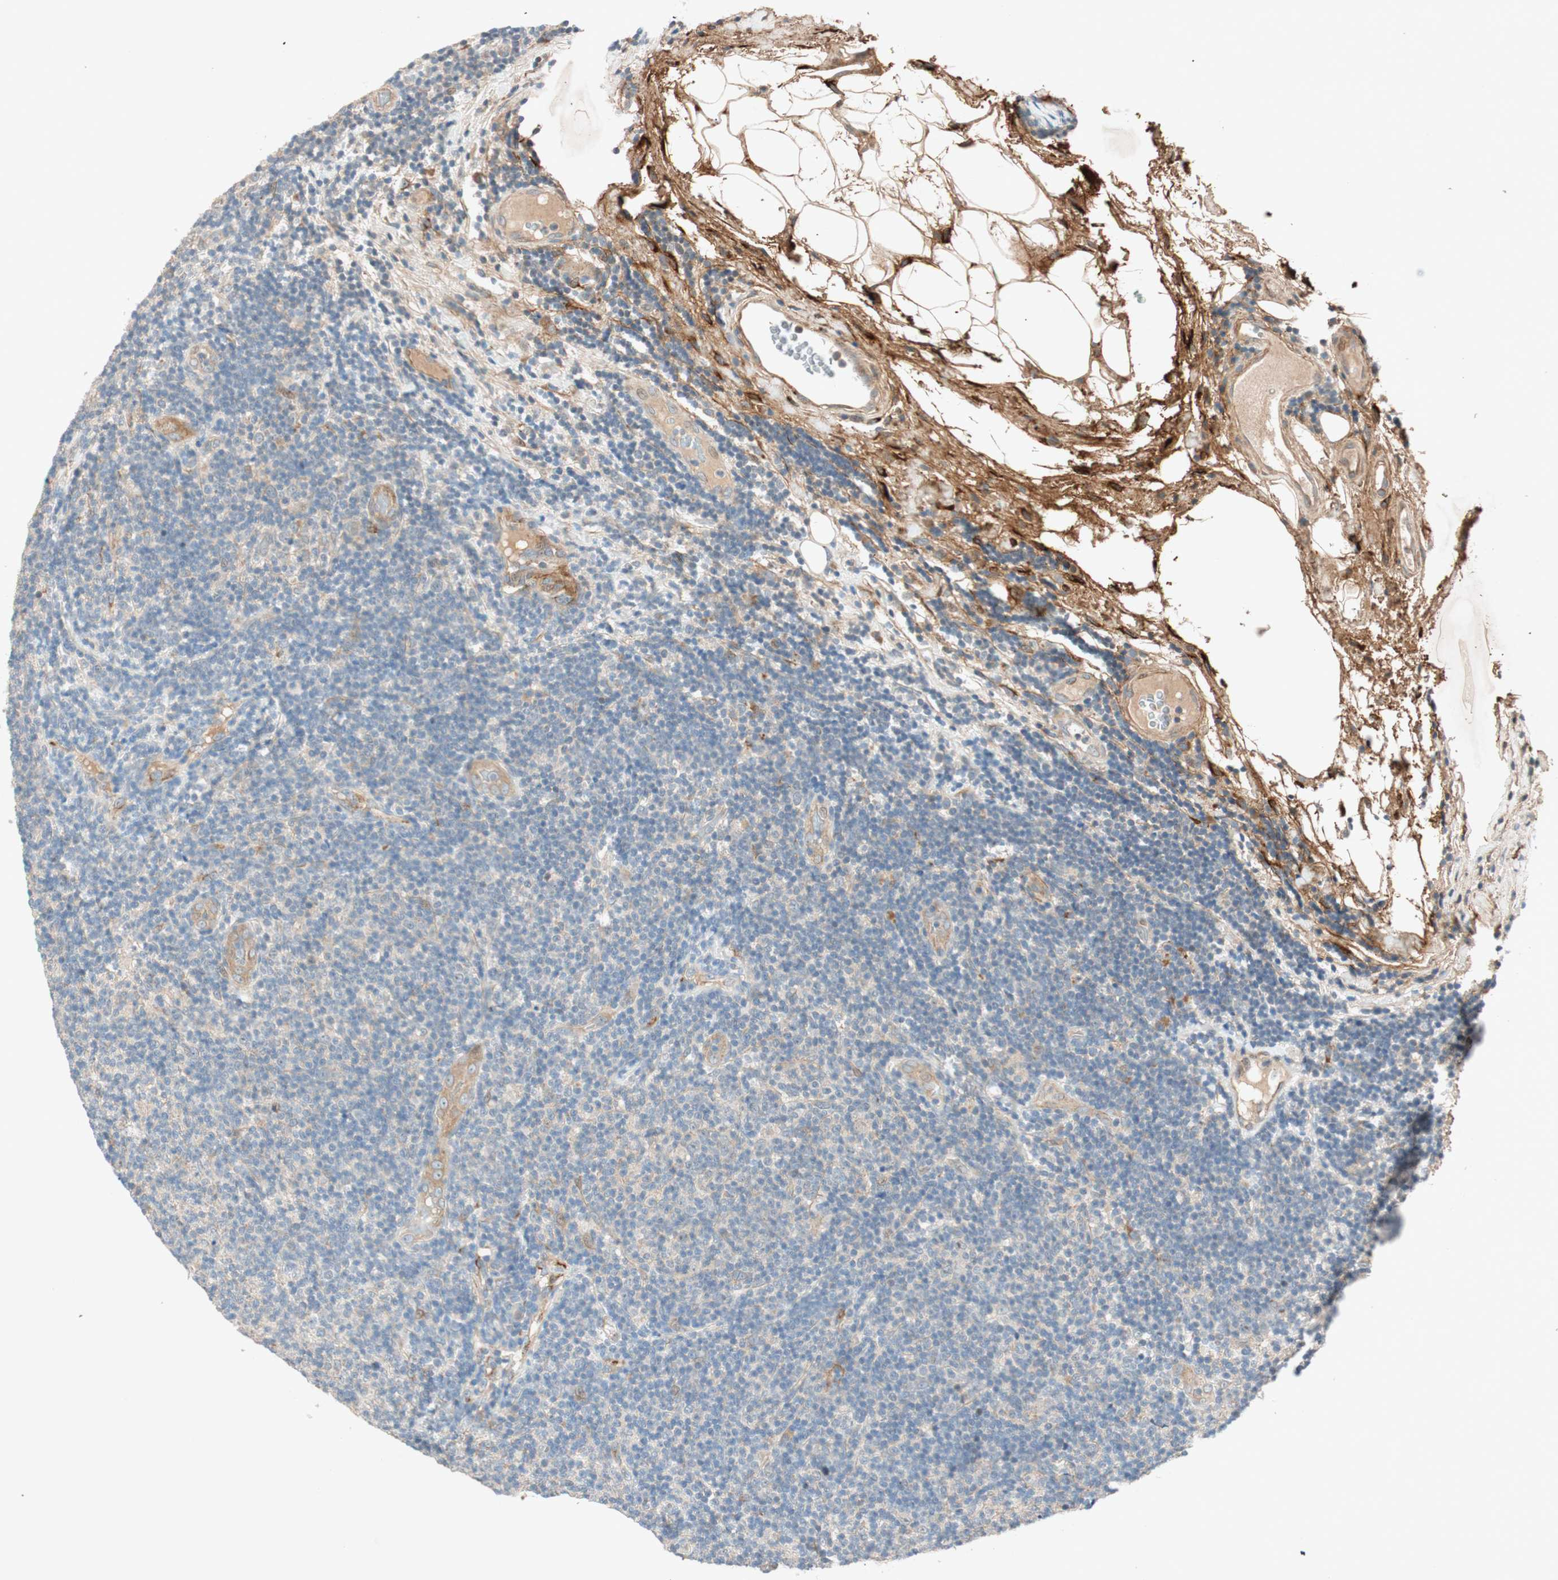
{"staining": {"intensity": "negative", "quantity": "none", "location": "none"}, "tissue": "lymphoma", "cell_type": "Tumor cells", "image_type": "cancer", "snomed": [{"axis": "morphology", "description": "Malignant lymphoma, non-Hodgkin's type, Low grade"}, {"axis": "topography", "description": "Lymph node"}], "caption": "This micrograph is of lymphoma stained with immunohistochemistry to label a protein in brown with the nuclei are counter-stained blue. There is no expression in tumor cells.", "gene": "EPHA6", "patient": {"sex": "male", "age": 83}}